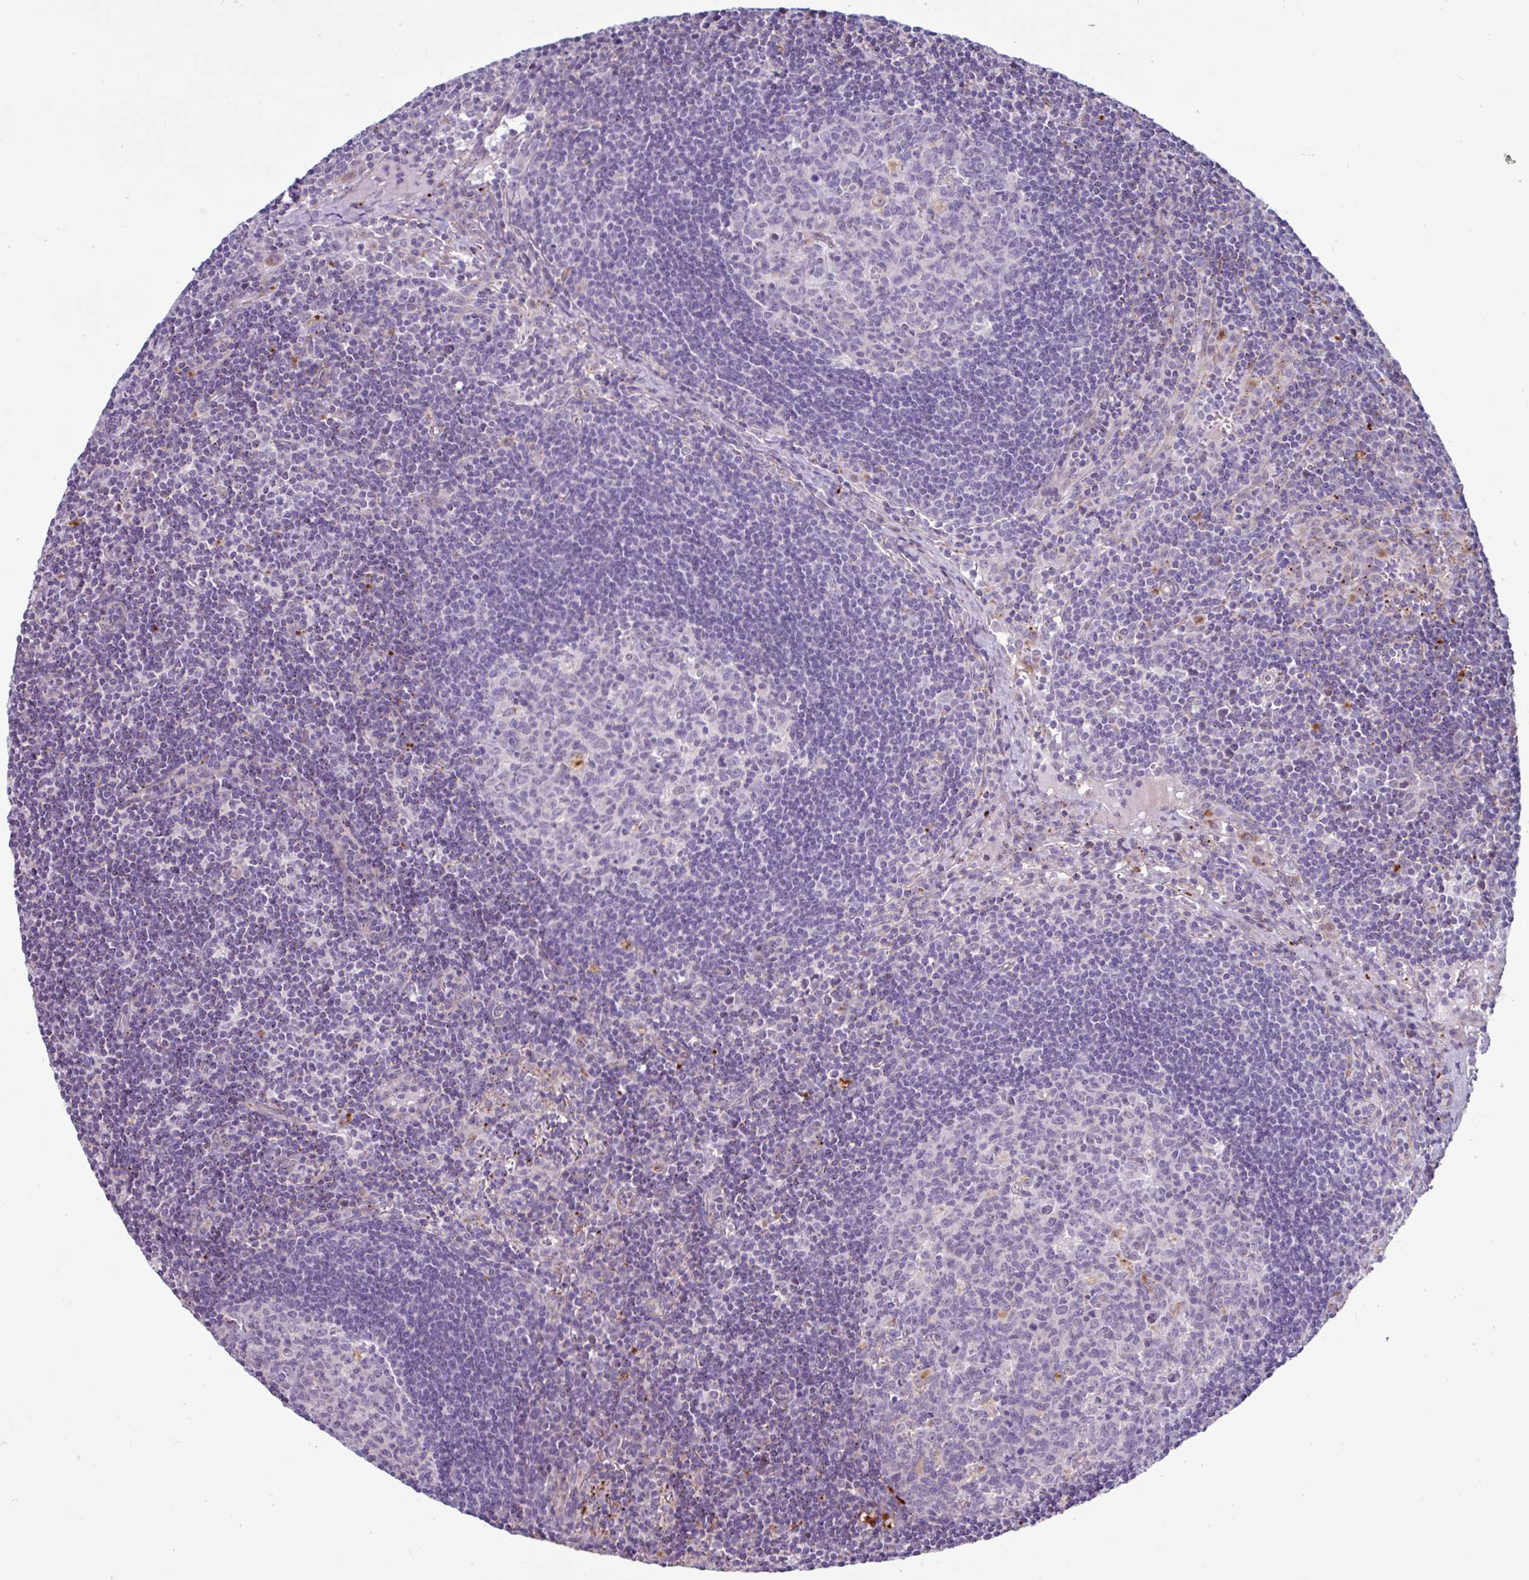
{"staining": {"intensity": "negative", "quantity": "none", "location": "none"}, "tissue": "lymph node", "cell_type": "Germinal center cells", "image_type": "normal", "snomed": [{"axis": "morphology", "description": "Normal tissue, NOS"}, {"axis": "topography", "description": "Lymph node"}], "caption": "Photomicrograph shows no significant protein staining in germinal center cells of normal lymph node. The staining is performed using DAB brown chromogen with nuclei counter-stained in using hematoxylin.", "gene": "AMIGO2", "patient": {"sex": "female", "age": 29}}